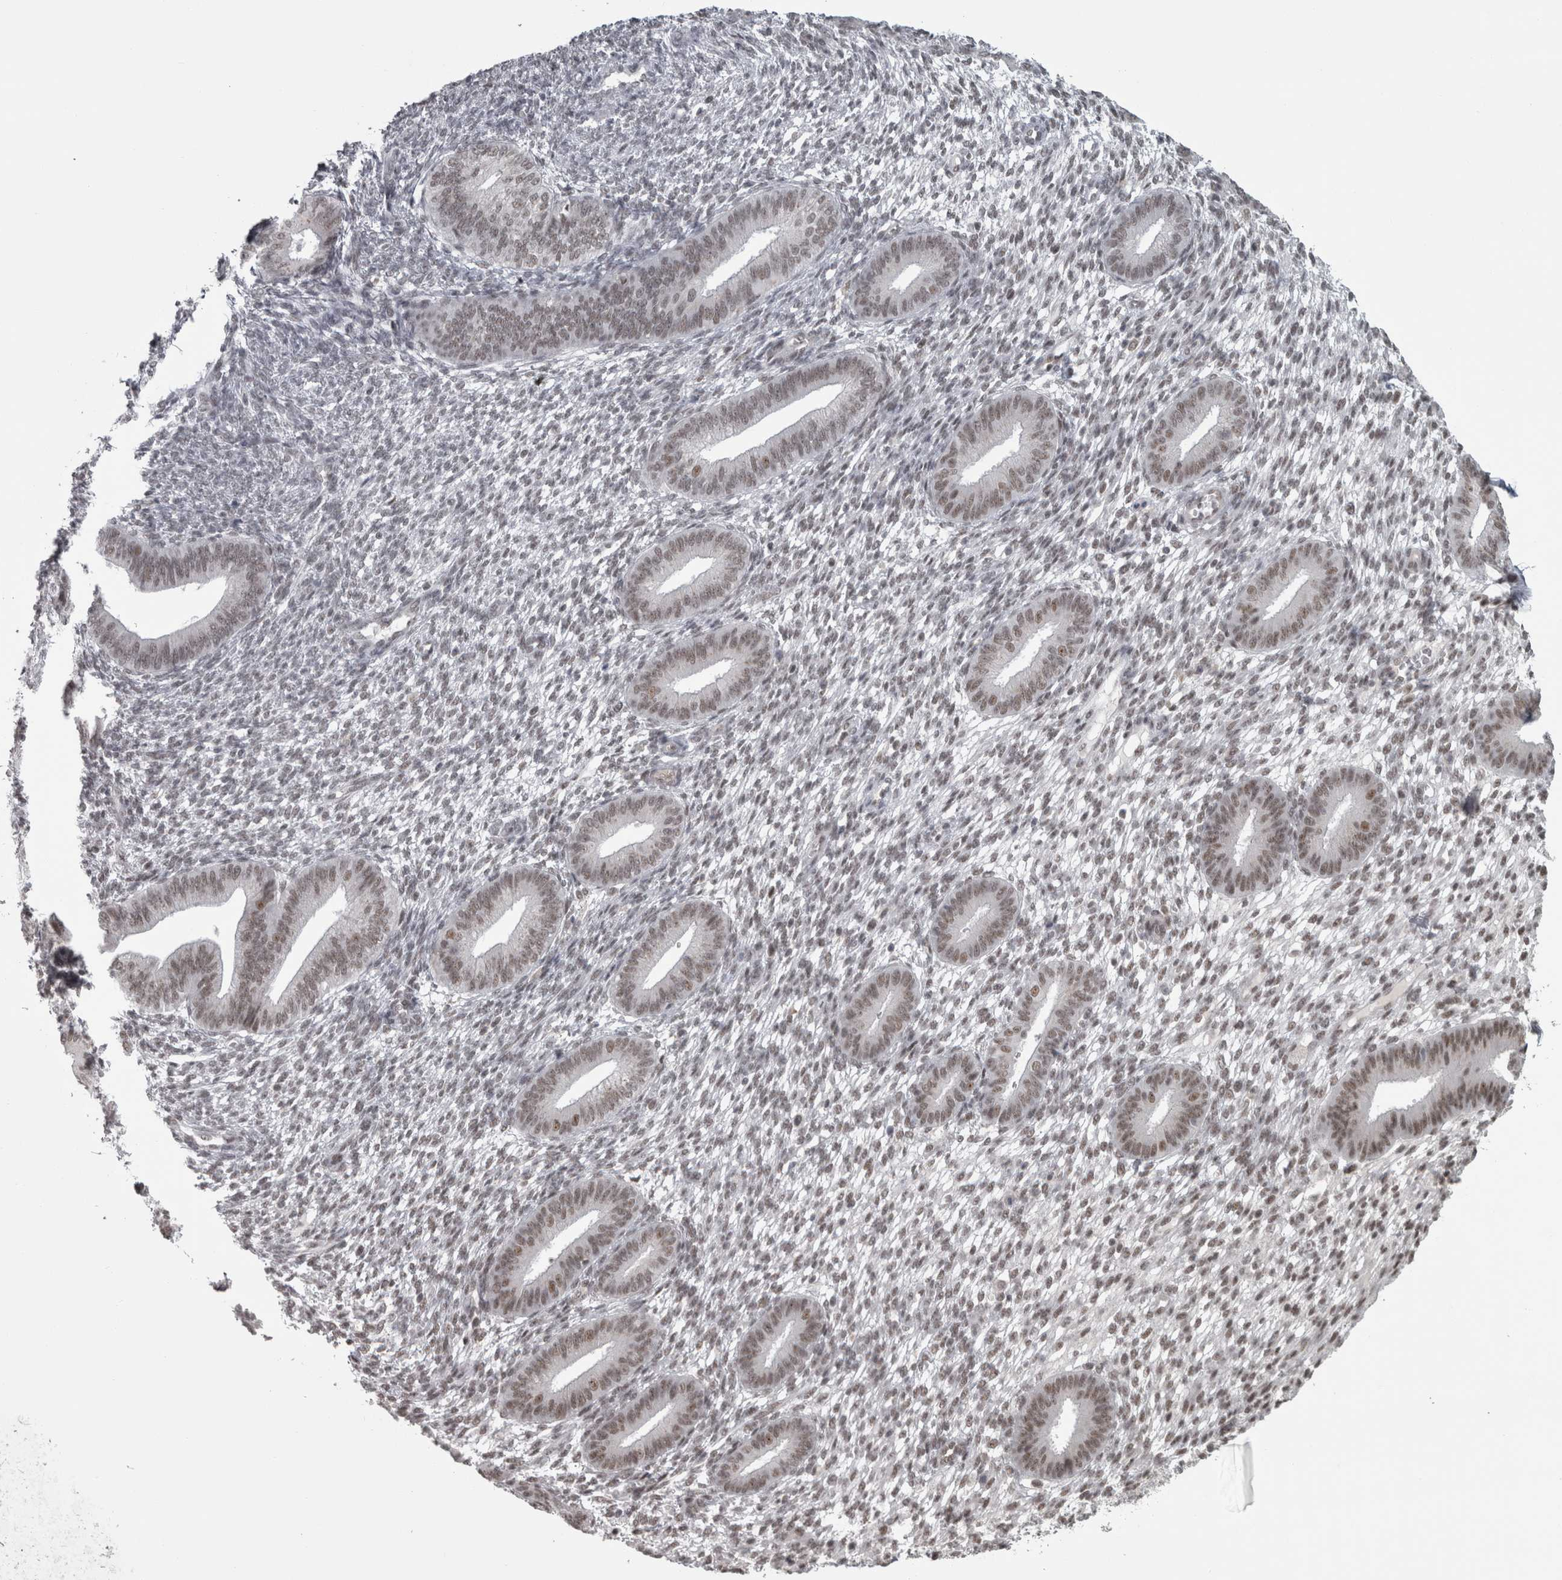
{"staining": {"intensity": "weak", "quantity": "<25%", "location": "nuclear"}, "tissue": "endometrium", "cell_type": "Cells in endometrial stroma", "image_type": "normal", "snomed": [{"axis": "morphology", "description": "Normal tissue, NOS"}, {"axis": "topography", "description": "Endometrium"}], "caption": "IHC image of unremarkable endometrium: human endometrium stained with DAB (3,3'-diaminobenzidine) shows no significant protein expression in cells in endometrial stroma. The staining is performed using DAB brown chromogen with nuclei counter-stained in using hematoxylin.", "gene": "MICU3", "patient": {"sex": "female", "age": 46}}